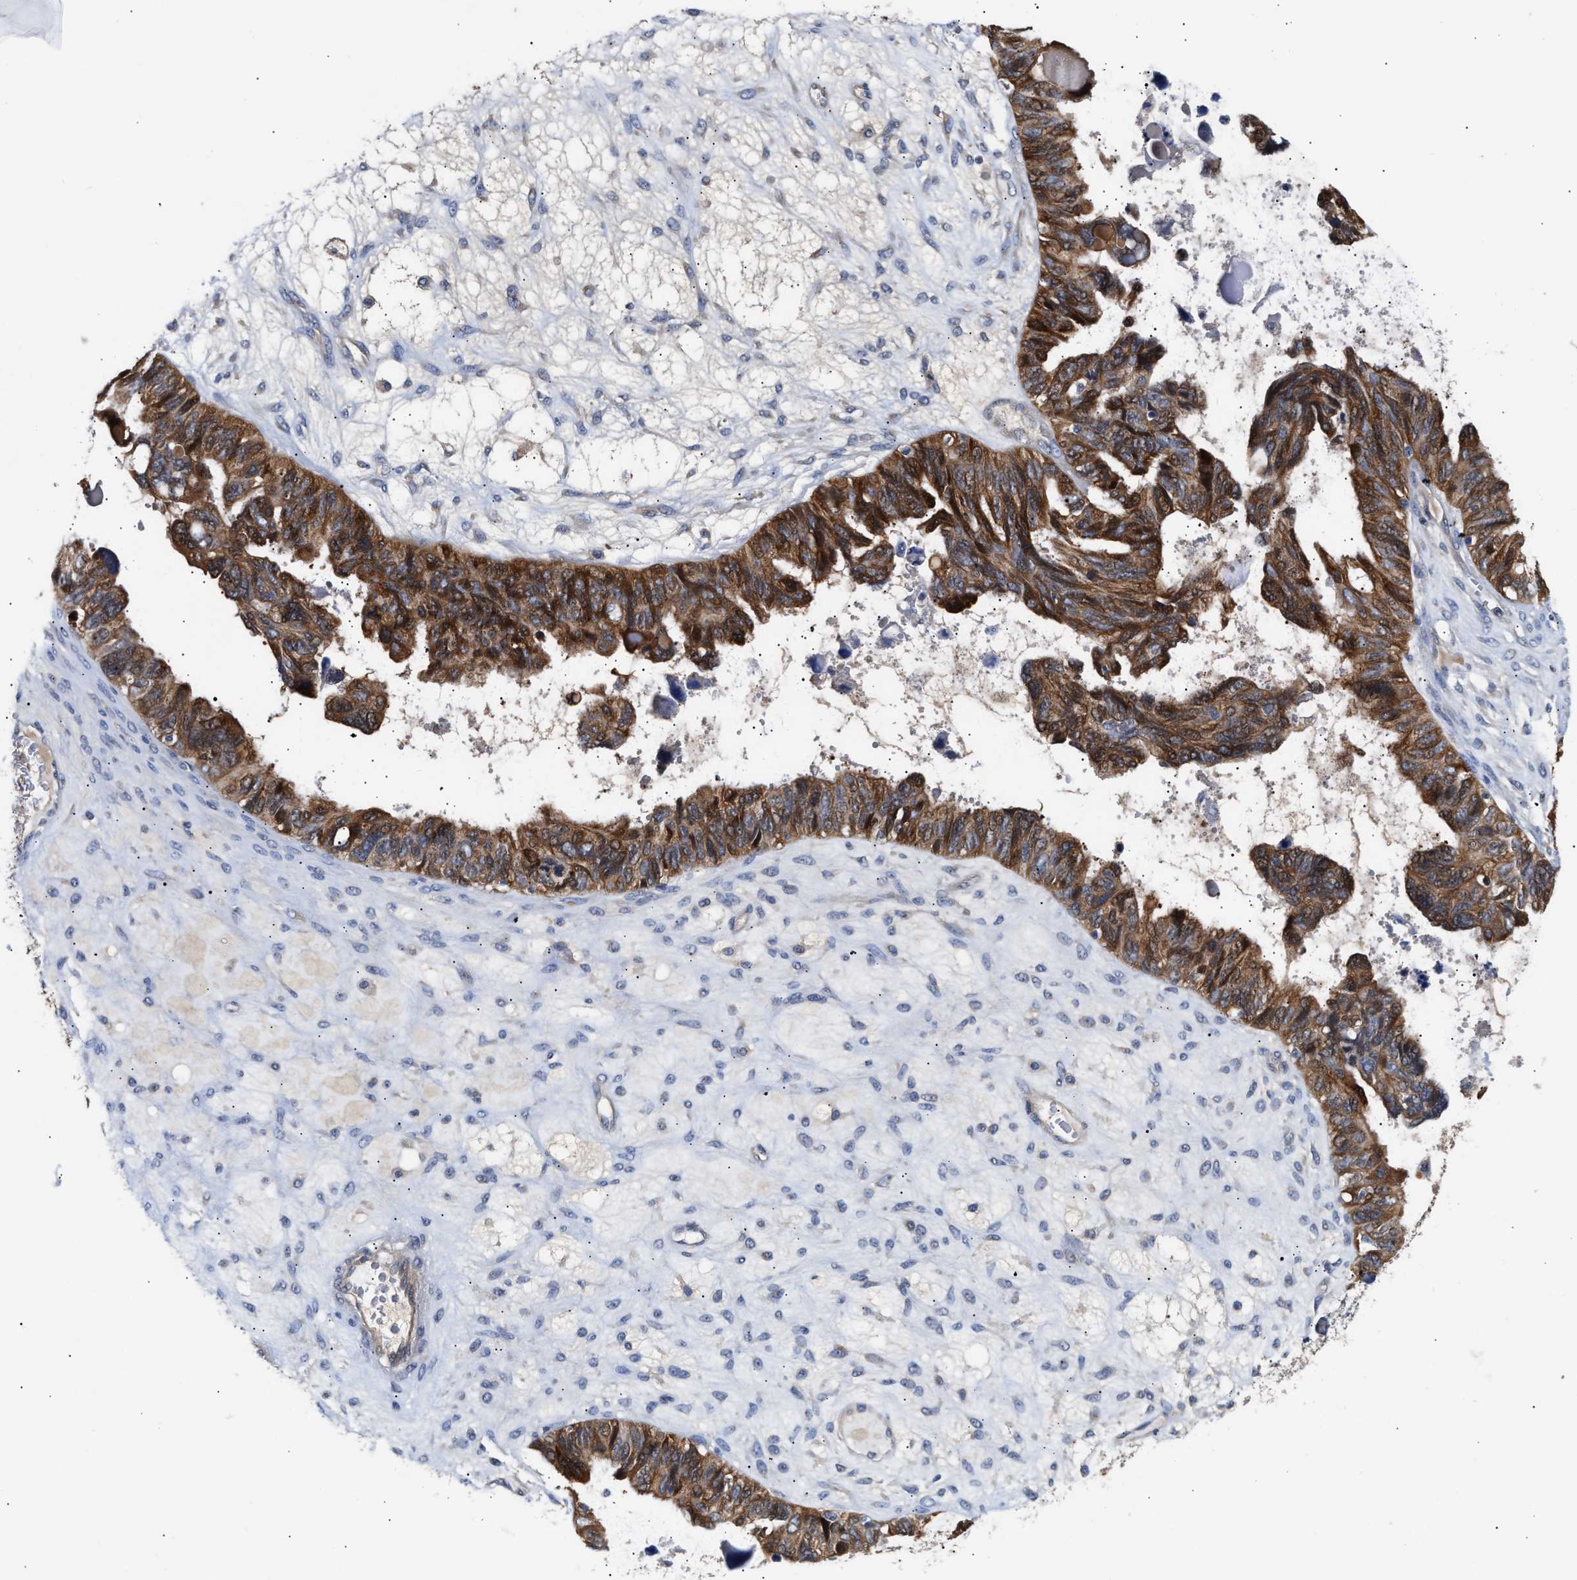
{"staining": {"intensity": "strong", "quantity": ">75%", "location": "cytoplasmic/membranous"}, "tissue": "ovarian cancer", "cell_type": "Tumor cells", "image_type": "cancer", "snomed": [{"axis": "morphology", "description": "Cystadenocarcinoma, serous, NOS"}, {"axis": "topography", "description": "Ovary"}], "caption": "Strong cytoplasmic/membranous expression for a protein is present in about >75% of tumor cells of serous cystadenocarcinoma (ovarian) using immunohistochemistry (IHC).", "gene": "CCDC146", "patient": {"sex": "female", "age": 79}}